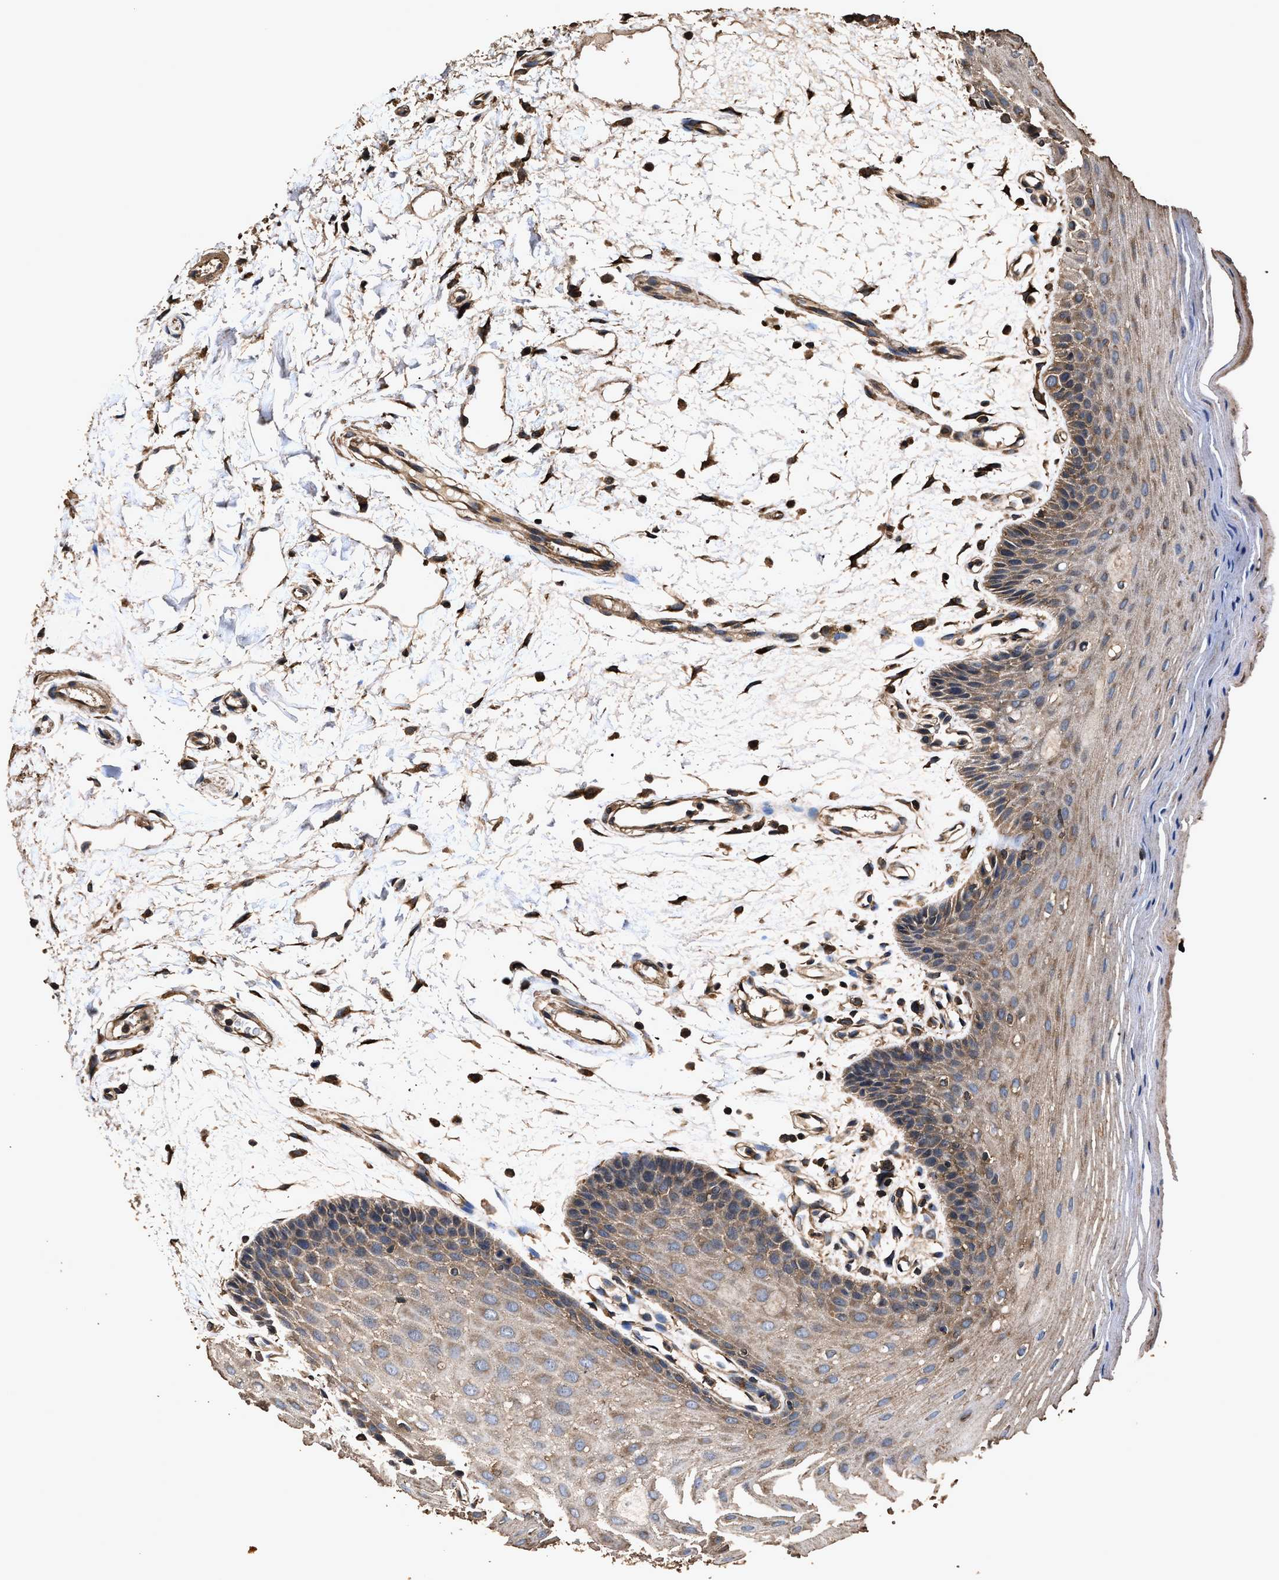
{"staining": {"intensity": "moderate", "quantity": ">75%", "location": "cytoplasmic/membranous"}, "tissue": "oral mucosa", "cell_type": "Squamous epithelial cells", "image_type": "normal", "snomed": [{"axis": "morphology", "description": "Normal tissue, NOS"}, {"axis": "morphology", "description": "Squamous cell carcinoma, NOS"}, {"axis": "topography", "description": "Oral tissue"}, {"axis": "topography", "description": "Head-Neck"}], "caption": "Protein expression analysis of benign oral mucosa shows moderate cytoplasmic/membranous staining in approximately >75% of squamous epithelial cells.", "gene": "ZMYND19", "patient": {"sex": "male", "age": 71}}